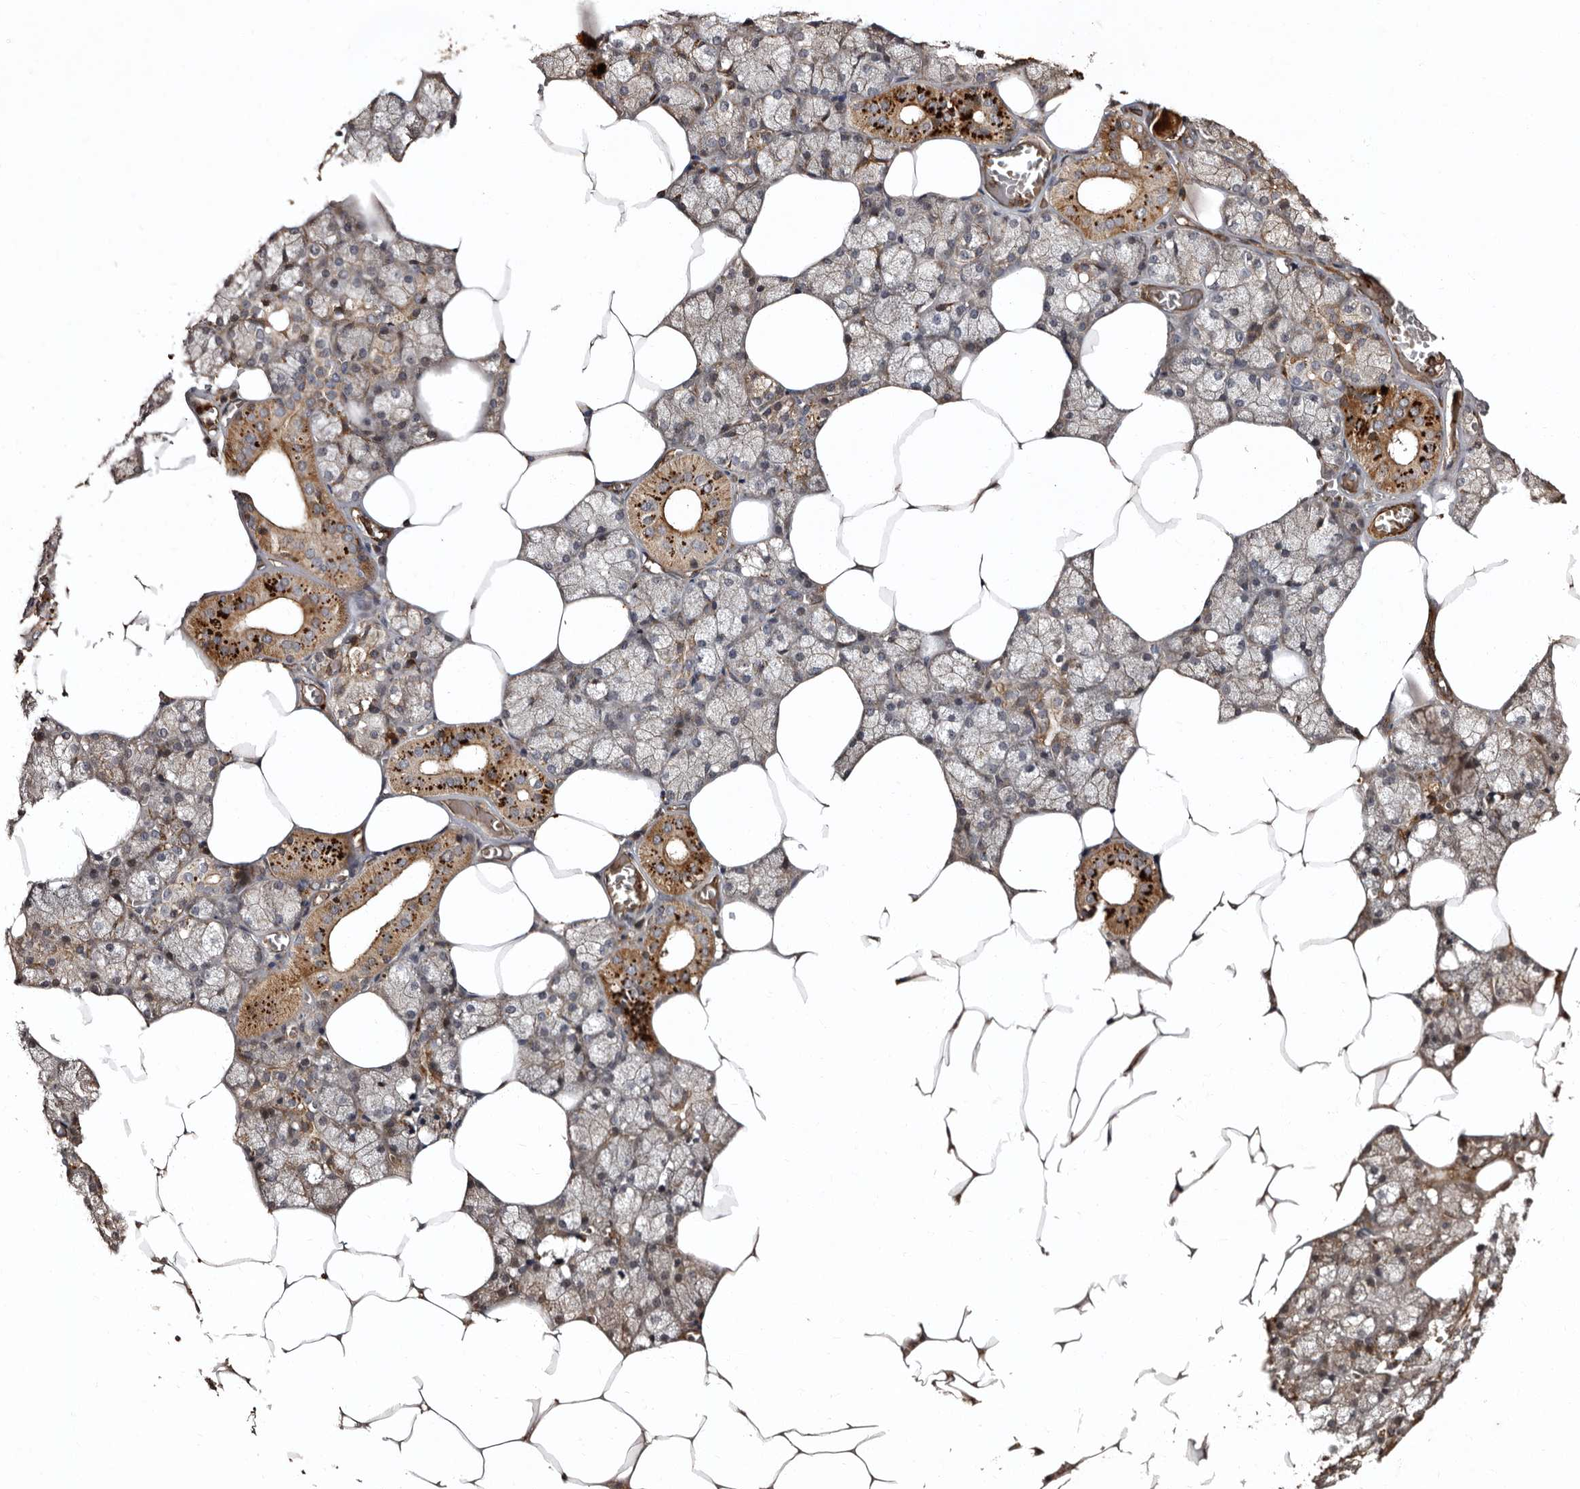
{"staining": {"intensity": "strong", "quantity": "25%-75%", "location": "cytoplasmic/membranous"}, "tissue": "salivary gland", "cell_type": "Glandular cells", "image_type": "normal", "snomed": [{"axis": "morphology", "description": "Normal tissue, NOS"}, {"axis": "topography", "description": "Salivary gland"}], "caption": "Immunohistochemical staining of normal human salivary gland shows strong cytoplasmic/membranous protein positivity in approximately 25%-75% of glandular cells. The protein is shown in brown color, while the nuclei are stained blue.", "gene": "PRKD3", "patient": {"sex": "male", "age": 62}}